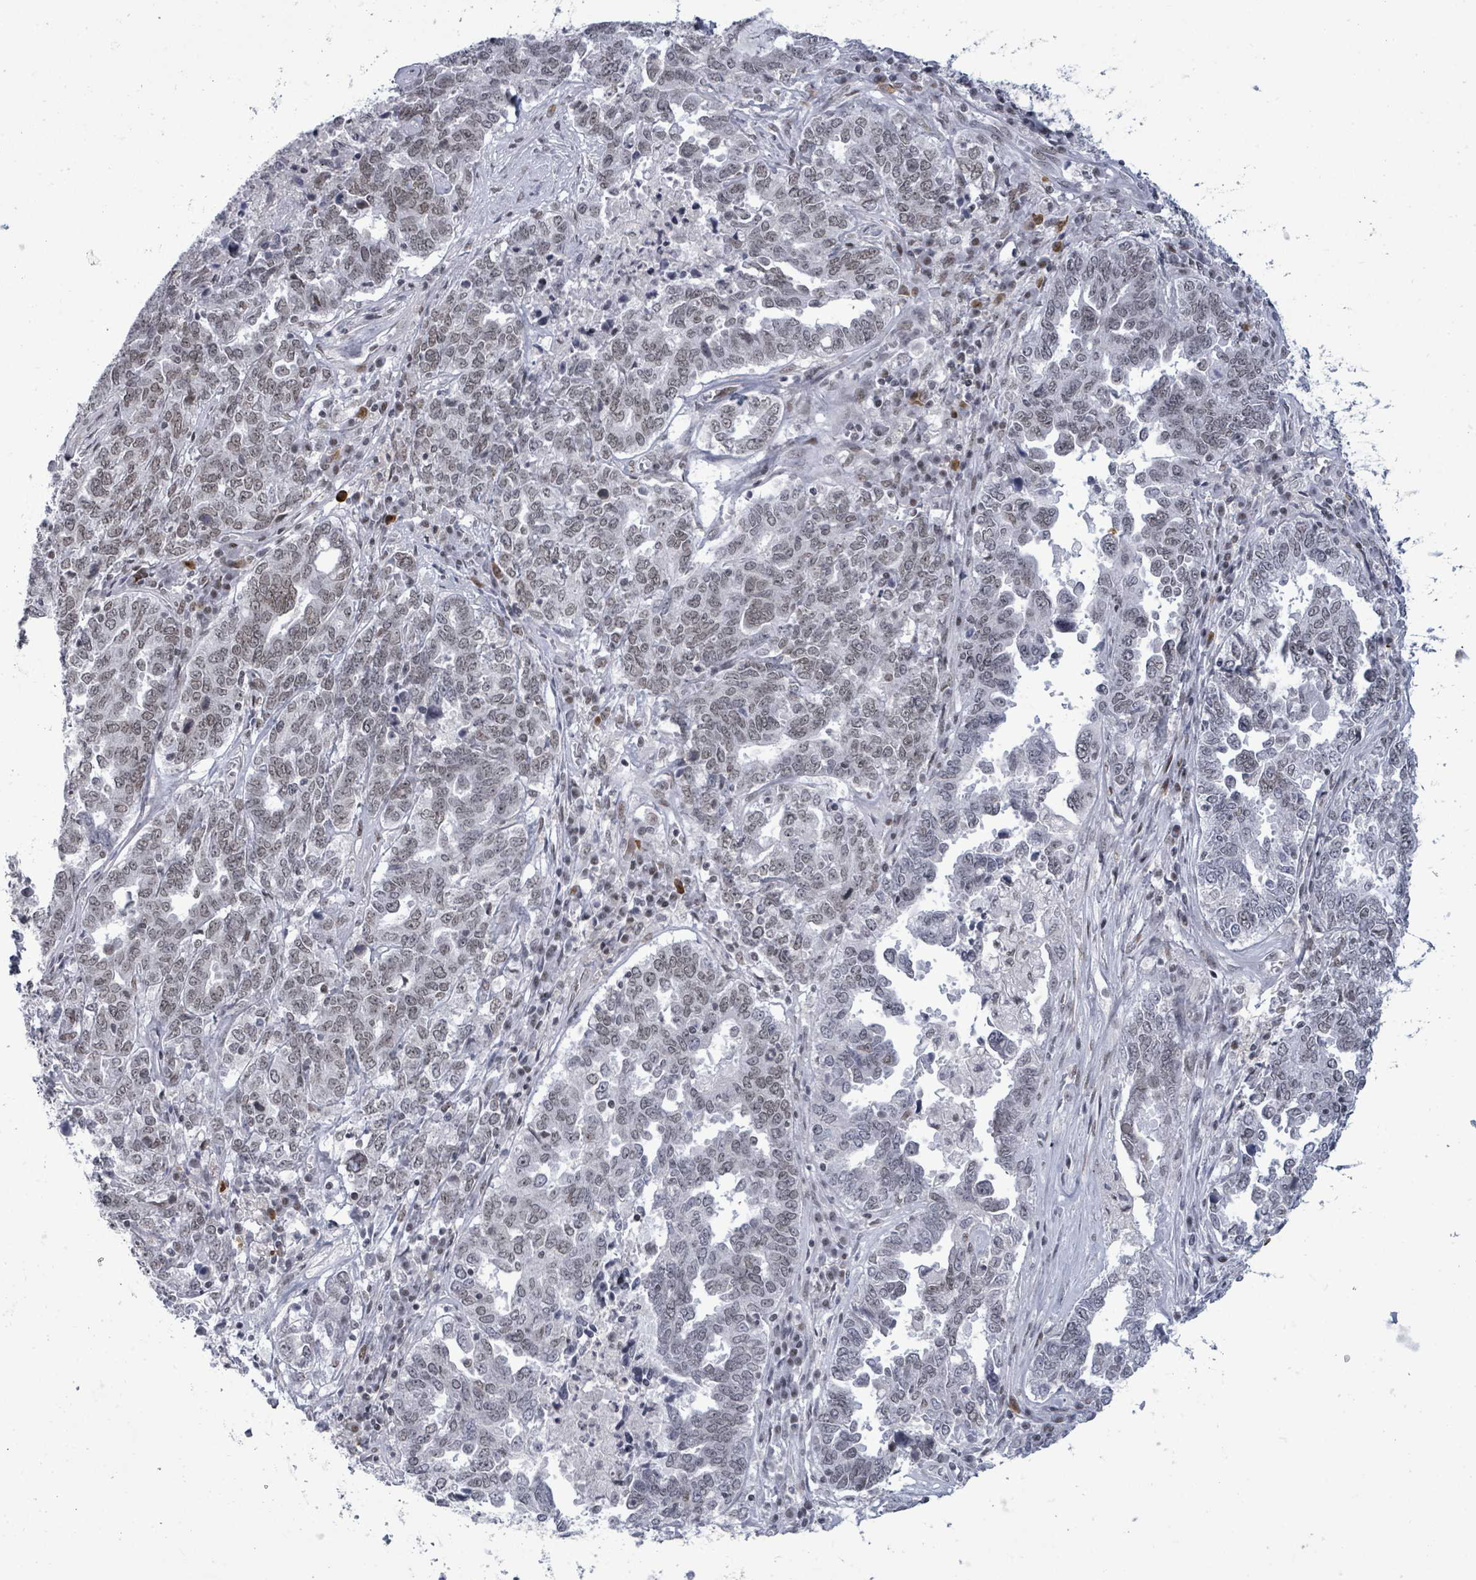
{"staining": {"intensity": "weak", "quantity": "25%-75%", "location": "nuclear"}, "tissue": "ovarian cancer", "cell_type": "Tumor cells", "image_type": "cancer", "snomed": [{"axis": "morphology", "description": "Carcinoma, endometroid"}, {"axis": "topography", "description": "Ovary"}], "caption": "Protein staining of endometroid carcinoma (ovarian) tissue exhibits weak nuclear expression in approximately 25%-75% of tumor cells.", "gene": "ERCC5", "patient": {"sex": "female", "age": 62}}